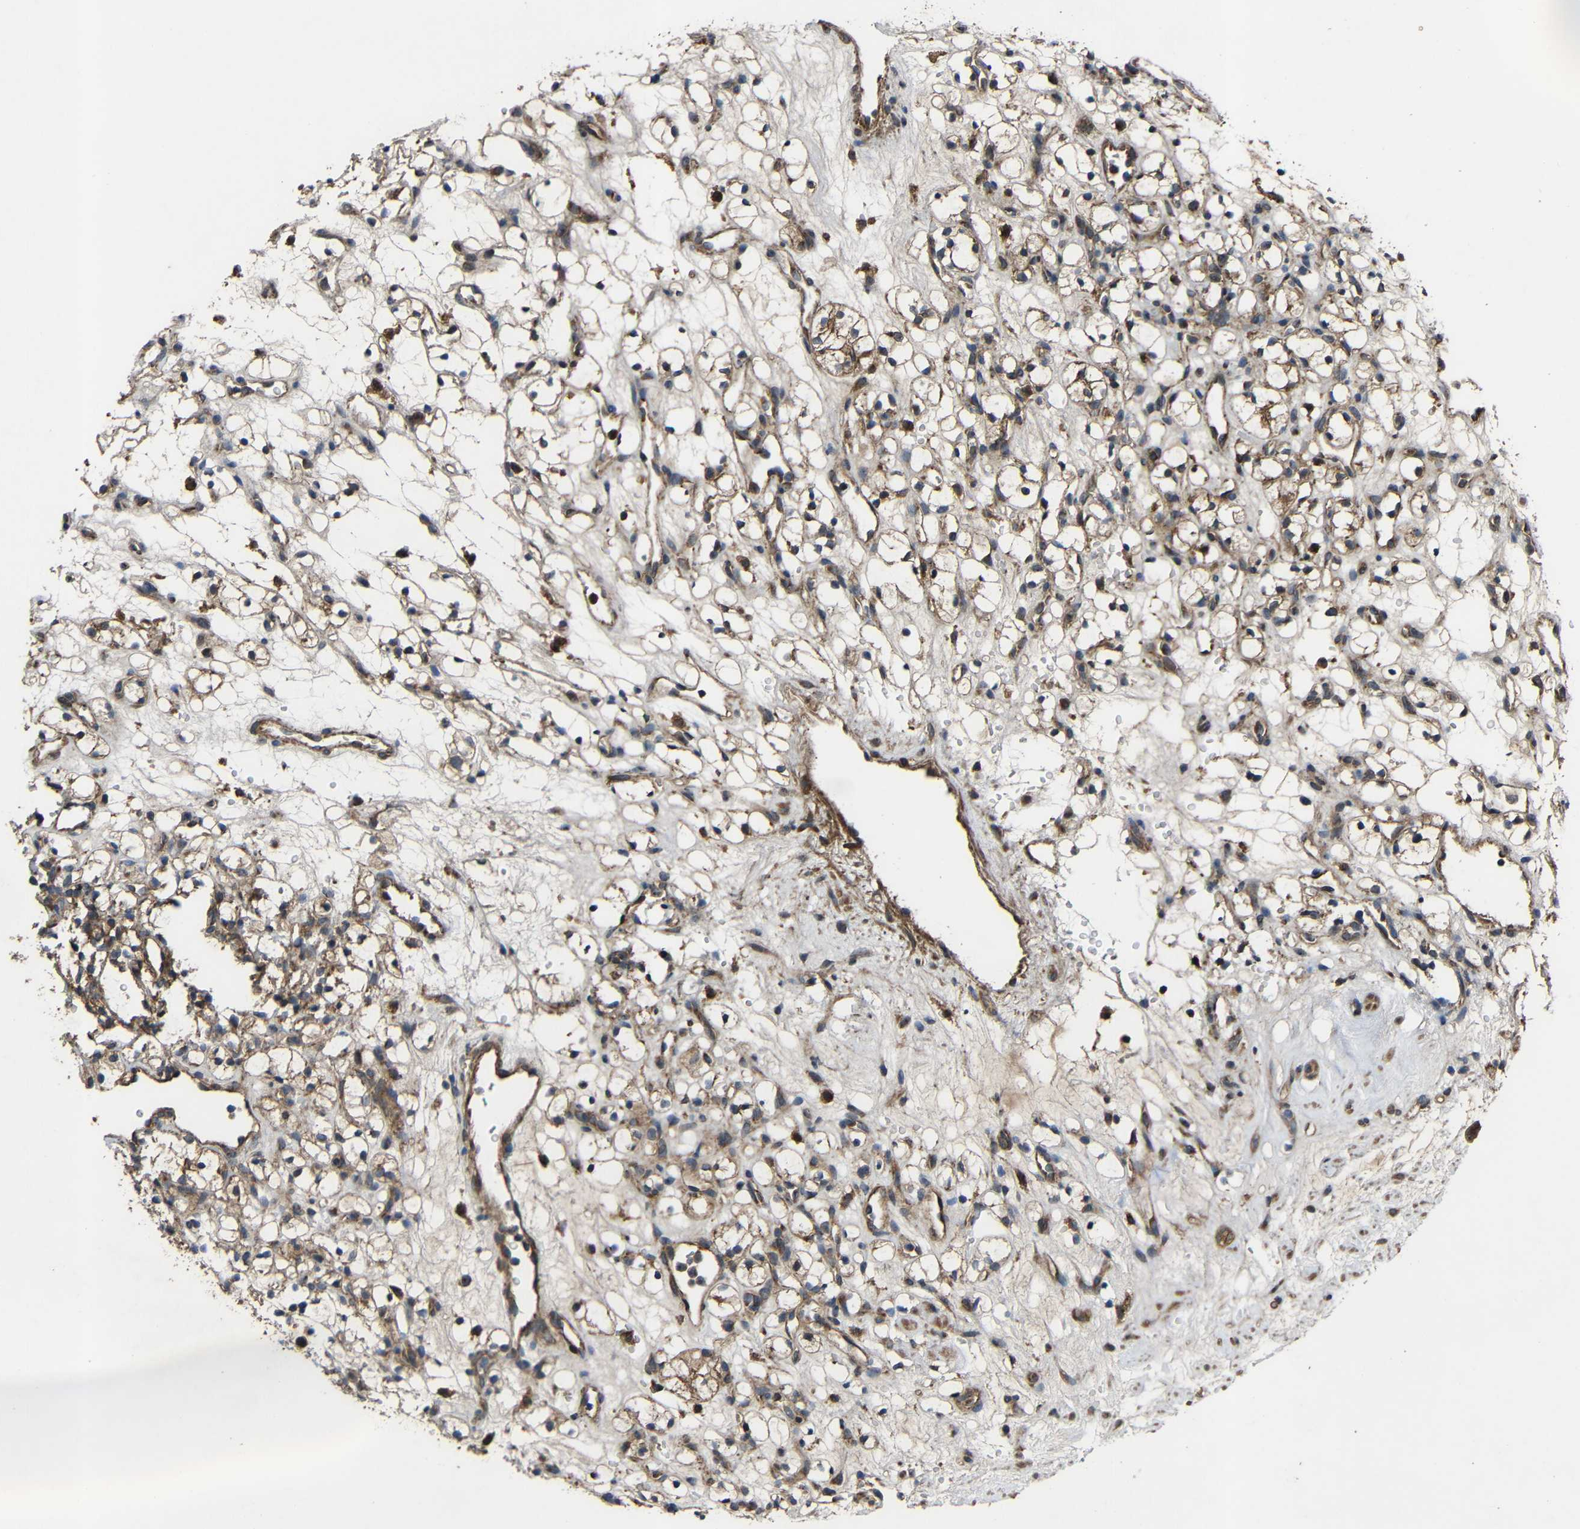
{"staining": {"intensity": "moderate", "quantity": ">75%", "location": "cytoplasmic/membranous"}, "tissue": "renal cancer", "cell_type": "Tumor cells", "image_type": "cancer", "snomed": [{"axis": "morphology", "description": "Adenocarcinoma, NOS"}, {"axis": "topography", "description": "Kidney"}], "caption": "Protein staining of adenocarcinoma (renal) tissue shows moderate cytoplasmic/membranous positivity in approximately >75% of tumor cells.", "gene": "C1GALT1", "patient": {"sex": "female", "age": 60}}